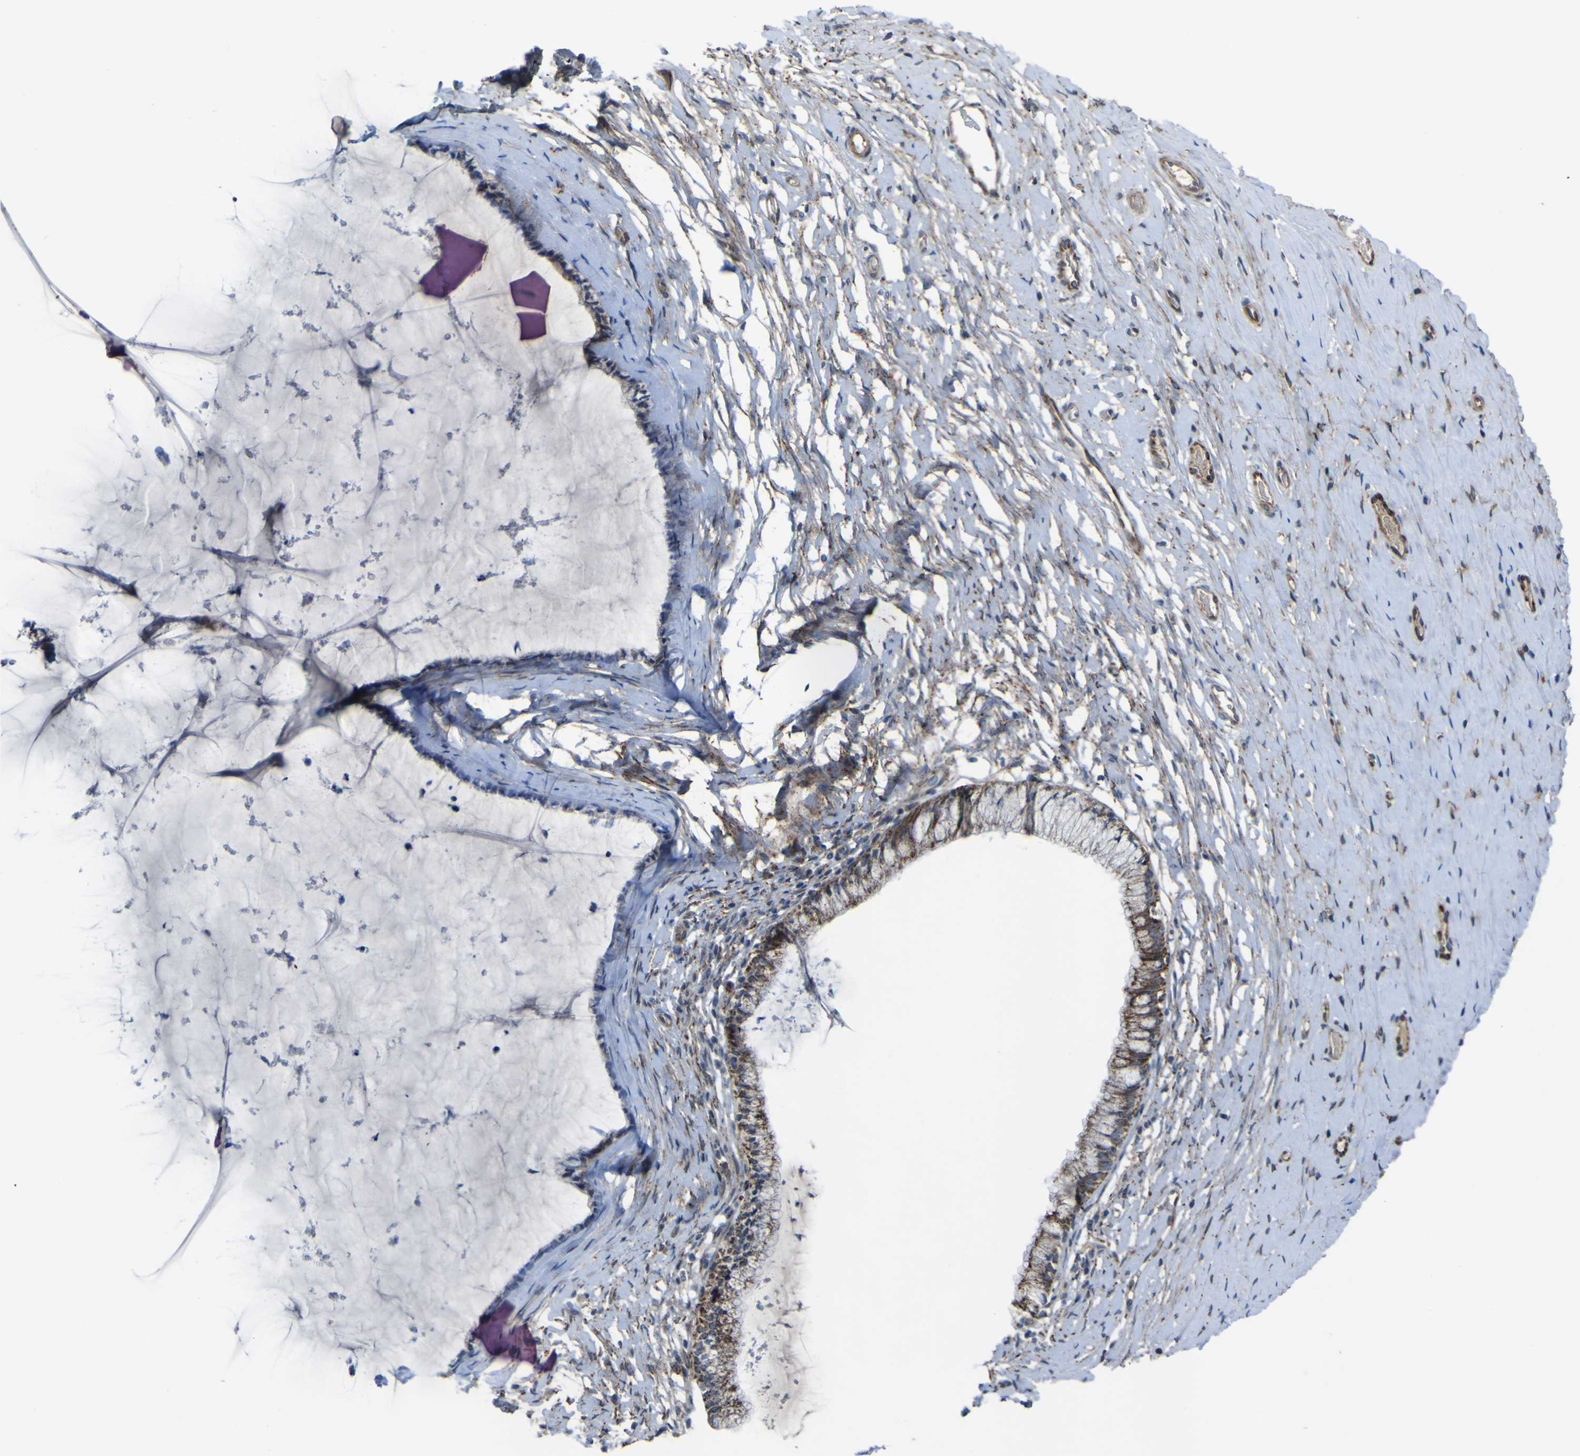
{"staining": {"intensity": "moderate", "quantity": ">75%", "location": "cytoplasmic/membranous"}, "tissue": "cervix", "cell_type": "Glandular cells", "image_type": "normal", "snomed": [{"axis": "morphology", "description": "Normal tissue, NOS"}, {"axis": "topography", "description": "Cervix"}], "caption": "Brown immunohistochemical staining in benign human cervix demonstrates moderate cytoplasmic/membranous staining in about >75% of glandular cells. (DAB (3,3'-diaminobenzidine) IHC, brown staining for protein, blue staining for nuclei).", "gene": "GPLD1", "patient": {"sex": "female", "age": 39}}